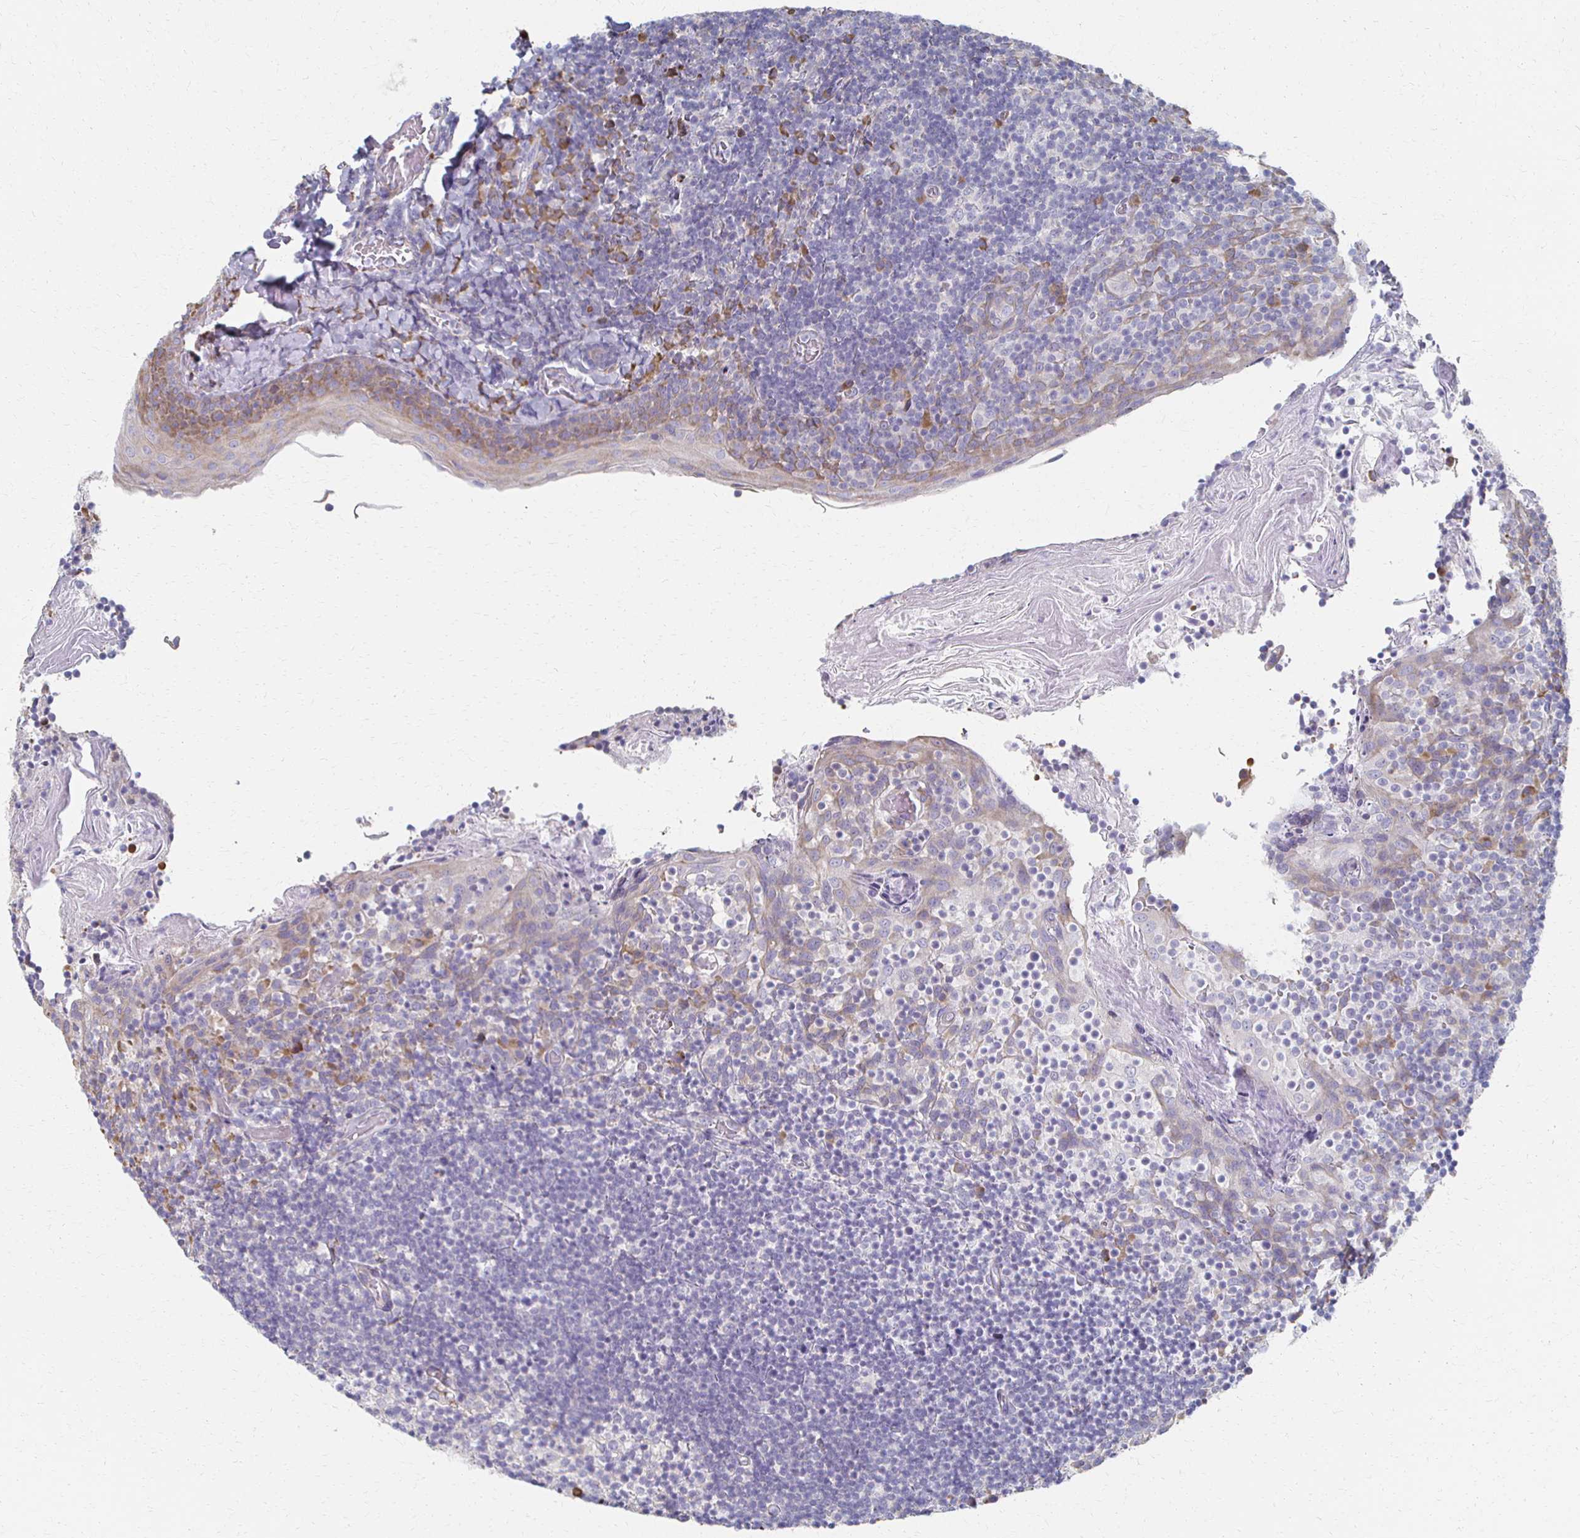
{"staining": {"intensity": "weak", "quantity": "<25%", "location": "cytoplasmic/membranous"}, "tissue": "tonsil", "cell_type": "Germinal center cells", "image_type": "normal", "snomed": [{"axis": "morphology", "description": "Normal tissue, NOS"}, {"axis": "topography", "description": "Tonsil"}], "caption": "An IHC histopathology image of unremarkable tonsil is shown. There is no staining in germinal center cells of tonsil. Brightfield microscopy of immunohistochemistry (IHC) stained with DAB (3,3'-diaminobenzidine) (brown) and hematoxylin (blue), captured at high magnification.", "gene": "ATP1A3", "patient": {"sex": "female", "age": 10}}